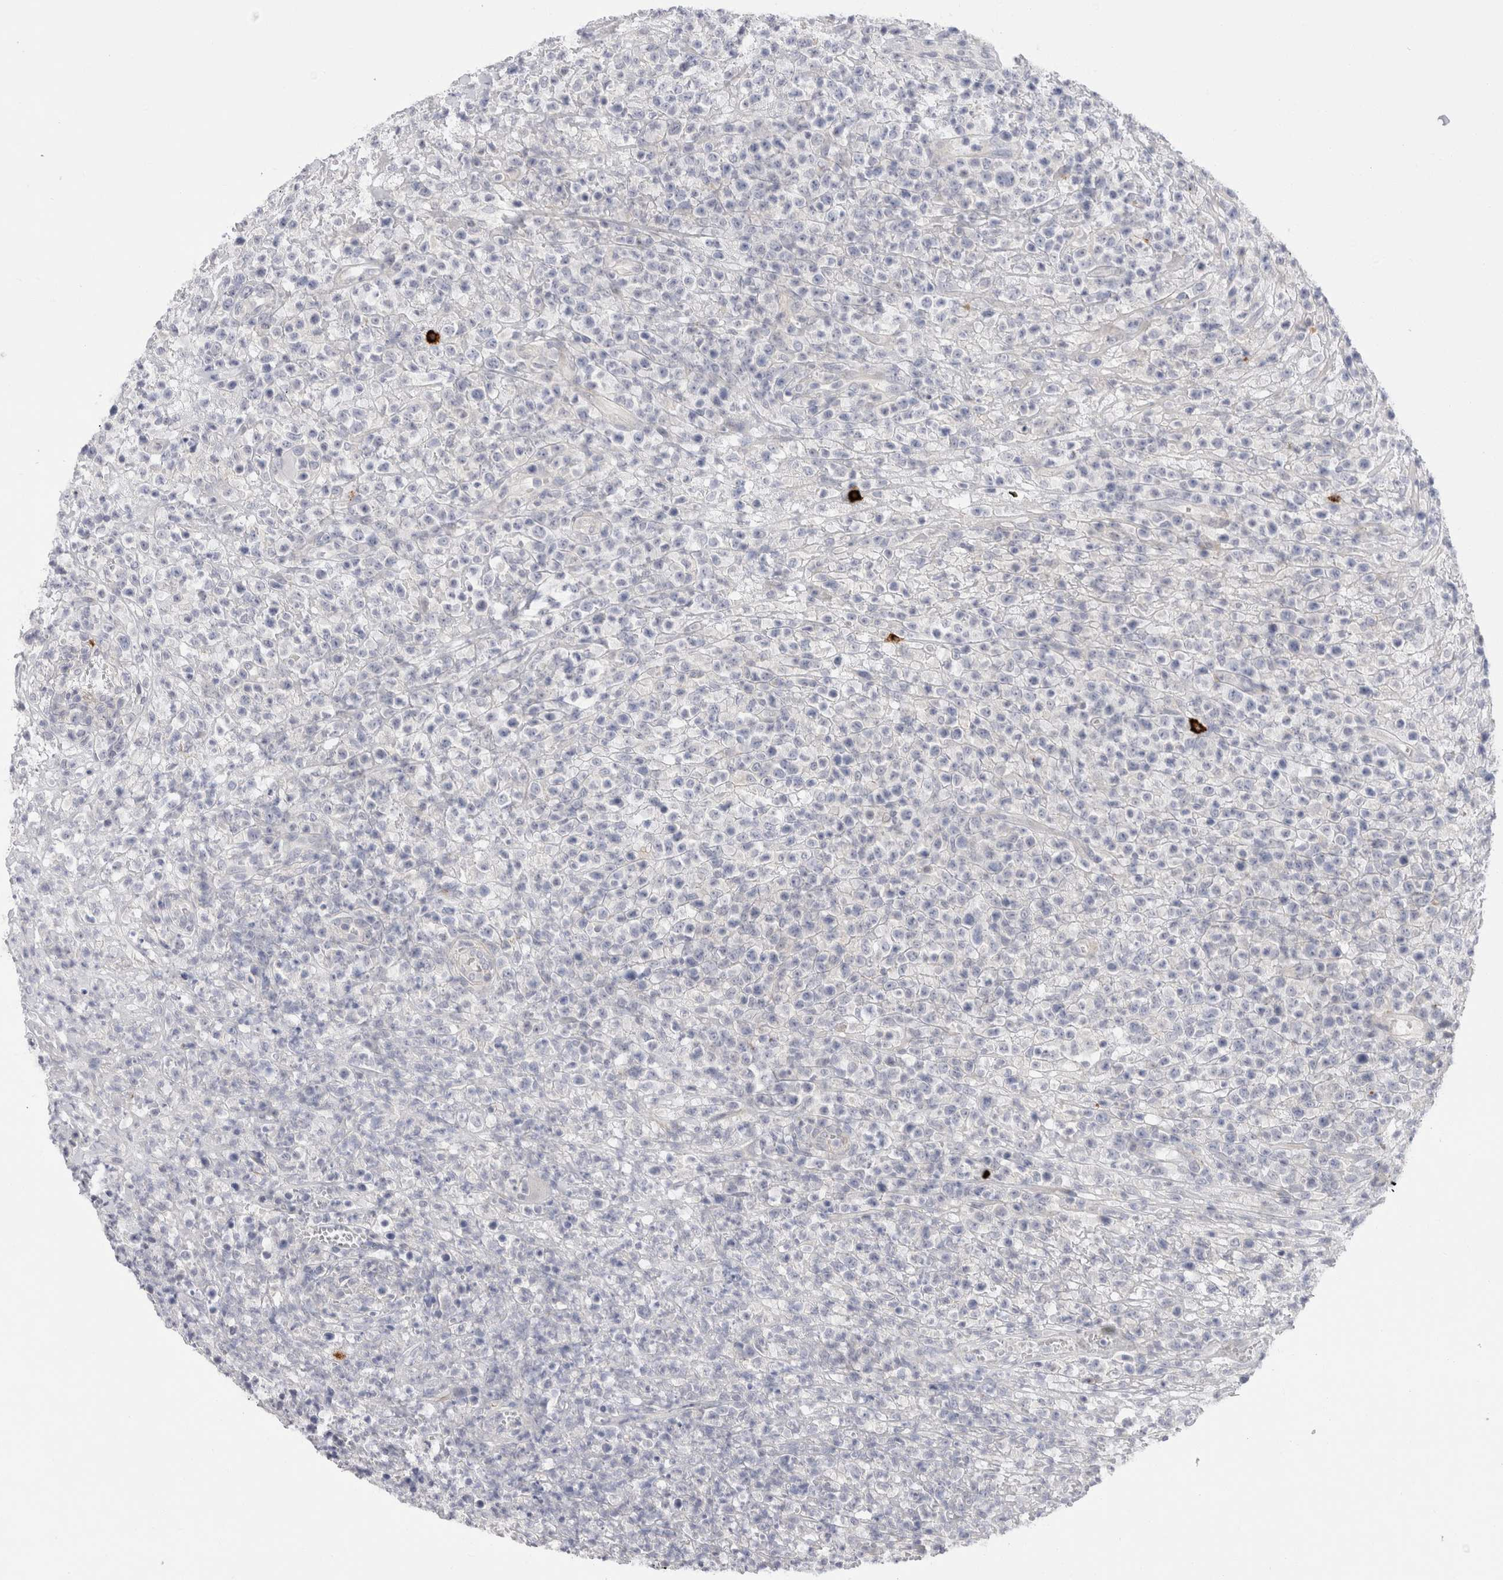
{"staining": {"intensity": "negative", "quantity": "none", "location": "none"}, "tissue": "lymphoma", "cell_type": "Tumor cells", "image_type": "cancer", "snomed": [{"axis": "morphology", "description": "Malignant lymphoma, non-Hodgkin's type, High grade"}, {"axis": "topography", "description": "Colon"}], "caption": "Immunohistochemistry image of lymphoma stained for a protein (brown), which demonstrates no positivity in tumor cells.", "gene": "SPINK2", "patient": {"sex": "female", "age": 53}}